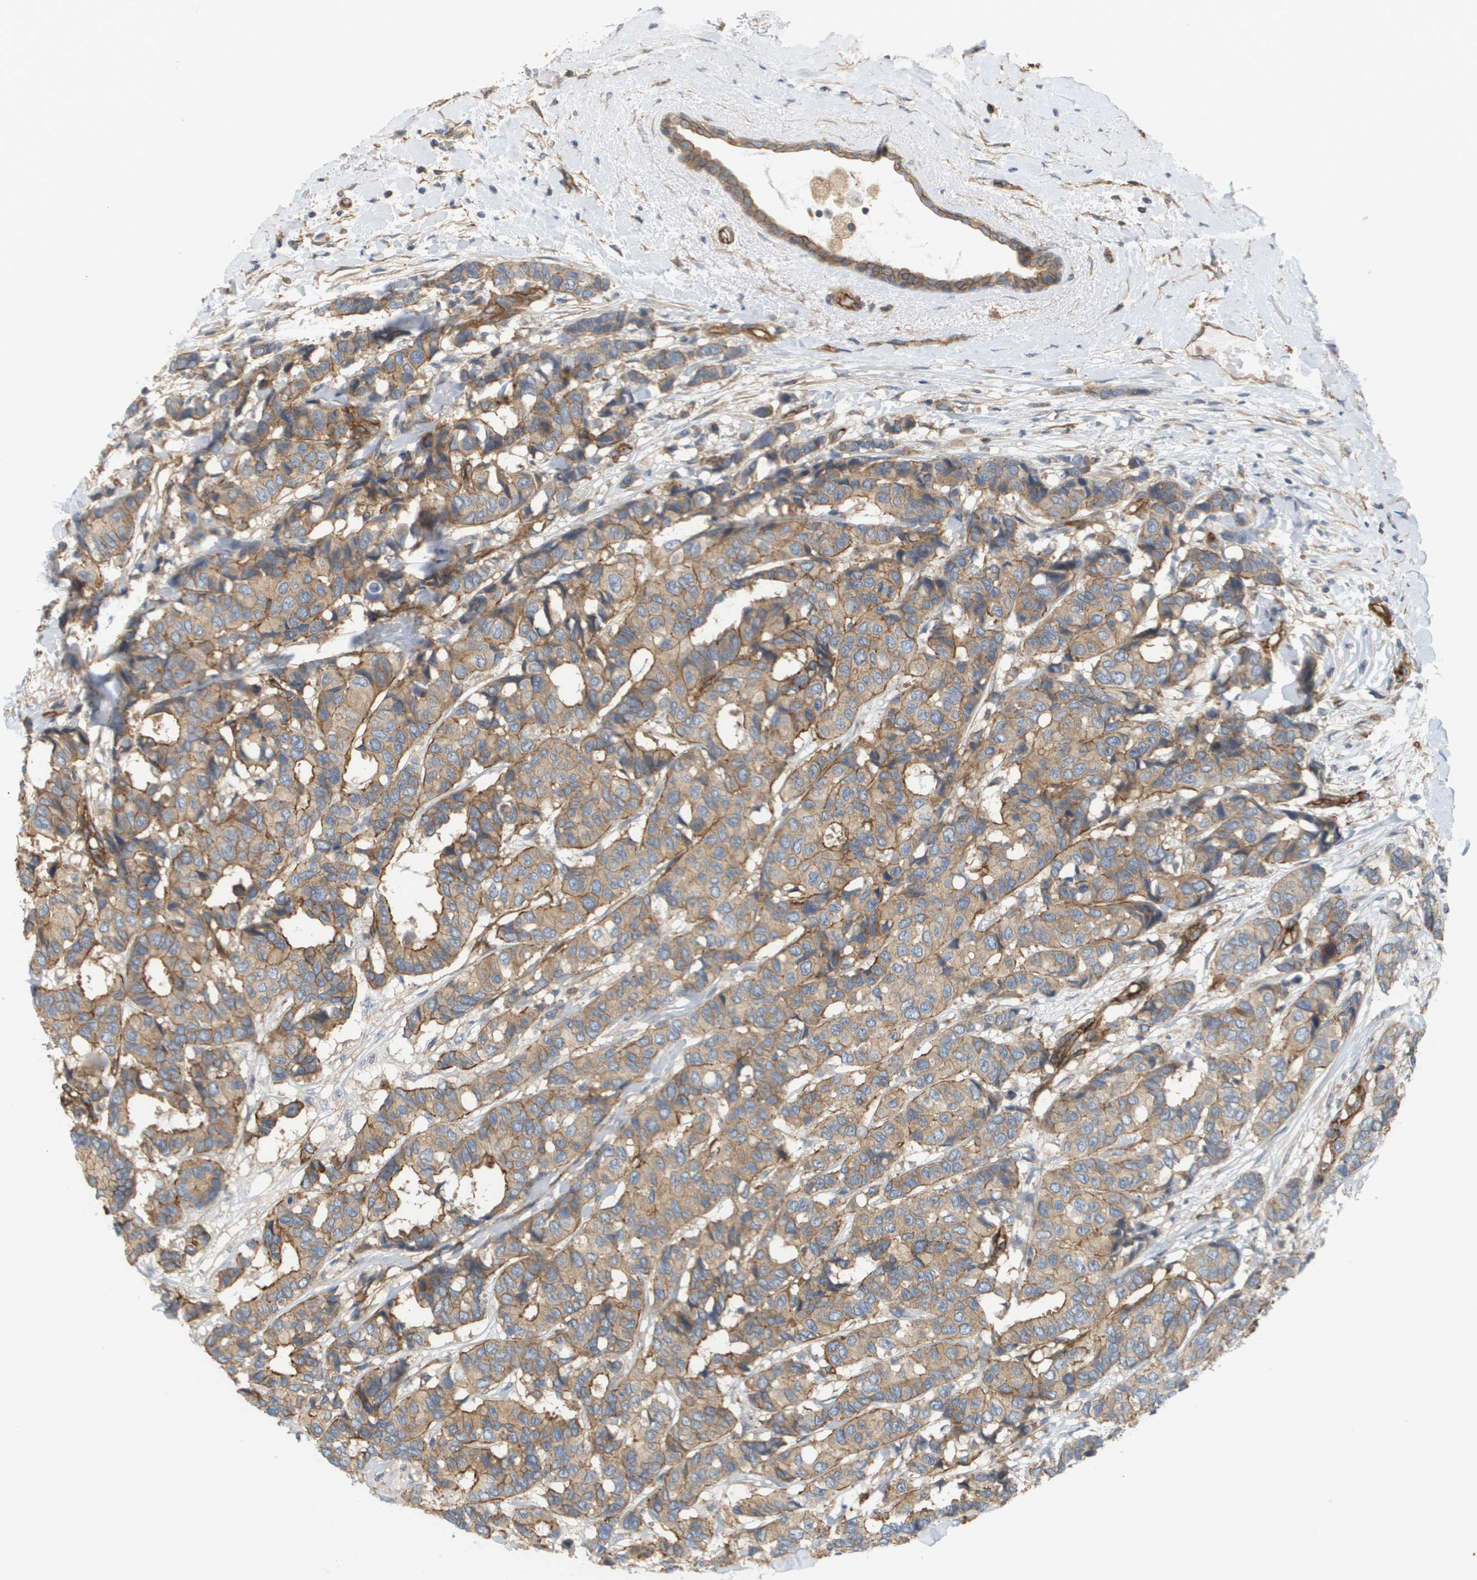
{"staining": {"intensity": "moderate", "quantity": ">75%", "location": "cytoplasmic/membranous"}, "tissue": "breast cancer", "cell_type": "Tumor cells", "image_type": "cancer", "snomed": [{"axis": "morphology", "description": "Duct carcinoma"}, {"axis": "topography", "description": "Breast"}], "caption": "The image exhibits a brown stain indicating the presence of a protein in the cytoplasmic/membranous of tumor cells in infiltrating ductal carcinoma (breast).", "gene": "SGMS2", "patient": {"sex": "female", "age": 87}}